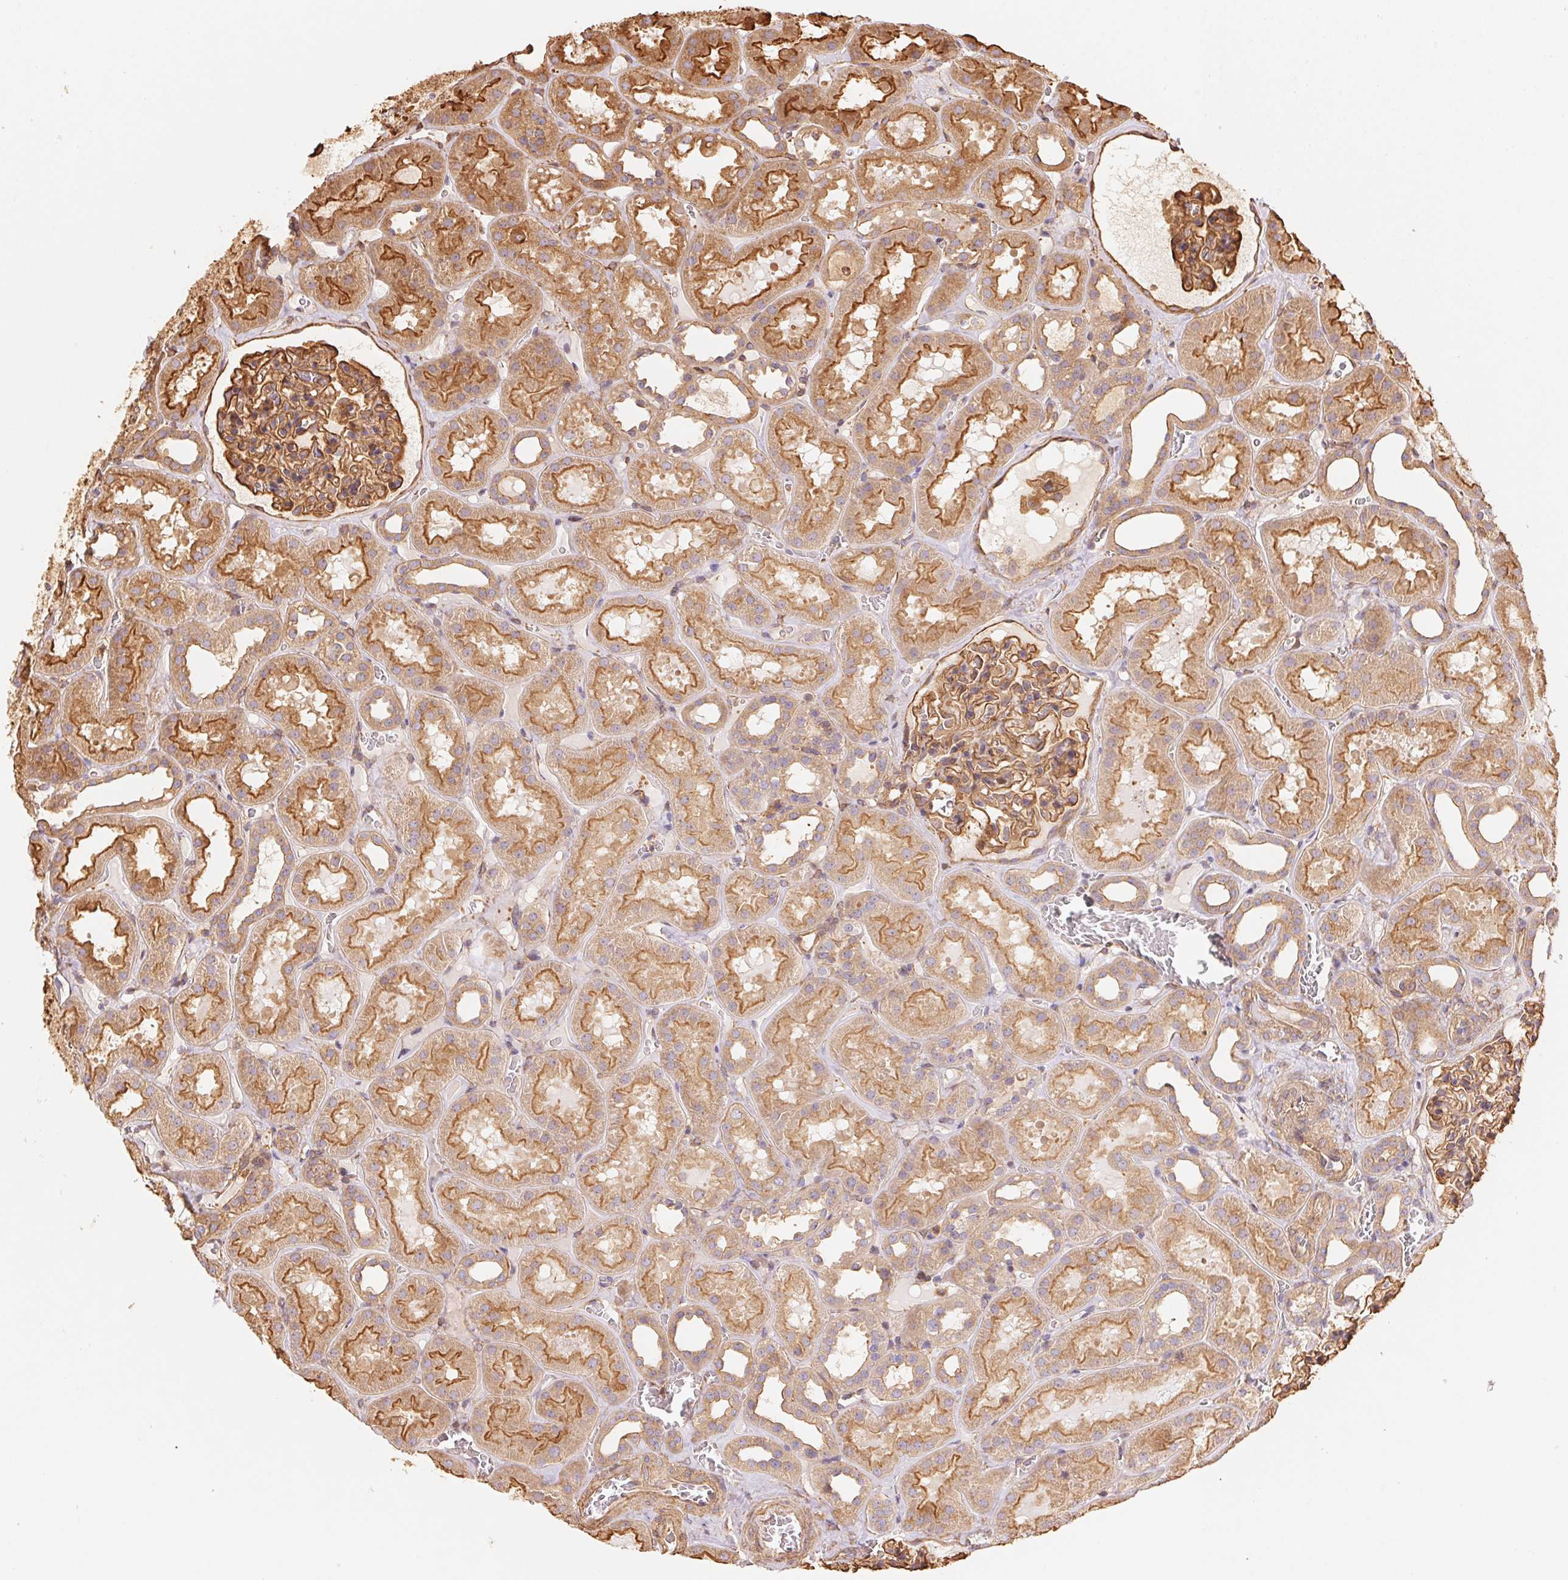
{"staining": {"intensity": "moderate", "quantity": ">75%", "location": "cytoplasmic/membranous"}, "tissue": "kidney", "cell_type": "Cells in glomeruli", "image_type": "normal", "snomed": [{"axis": "morphology", "description": "Normal tissue, NOS"}, {"axis": "topography", "description": "Kidney"}], "caption": "This micrograph exhibits immunohistochemistry staining of unremarkable human kidney, with medium moderate cytoplasmic/membranous positivity in about >75% of cells in glomeruli.", "gene": "FRAS1", "patient": {"sex": "female", "age": 41}}